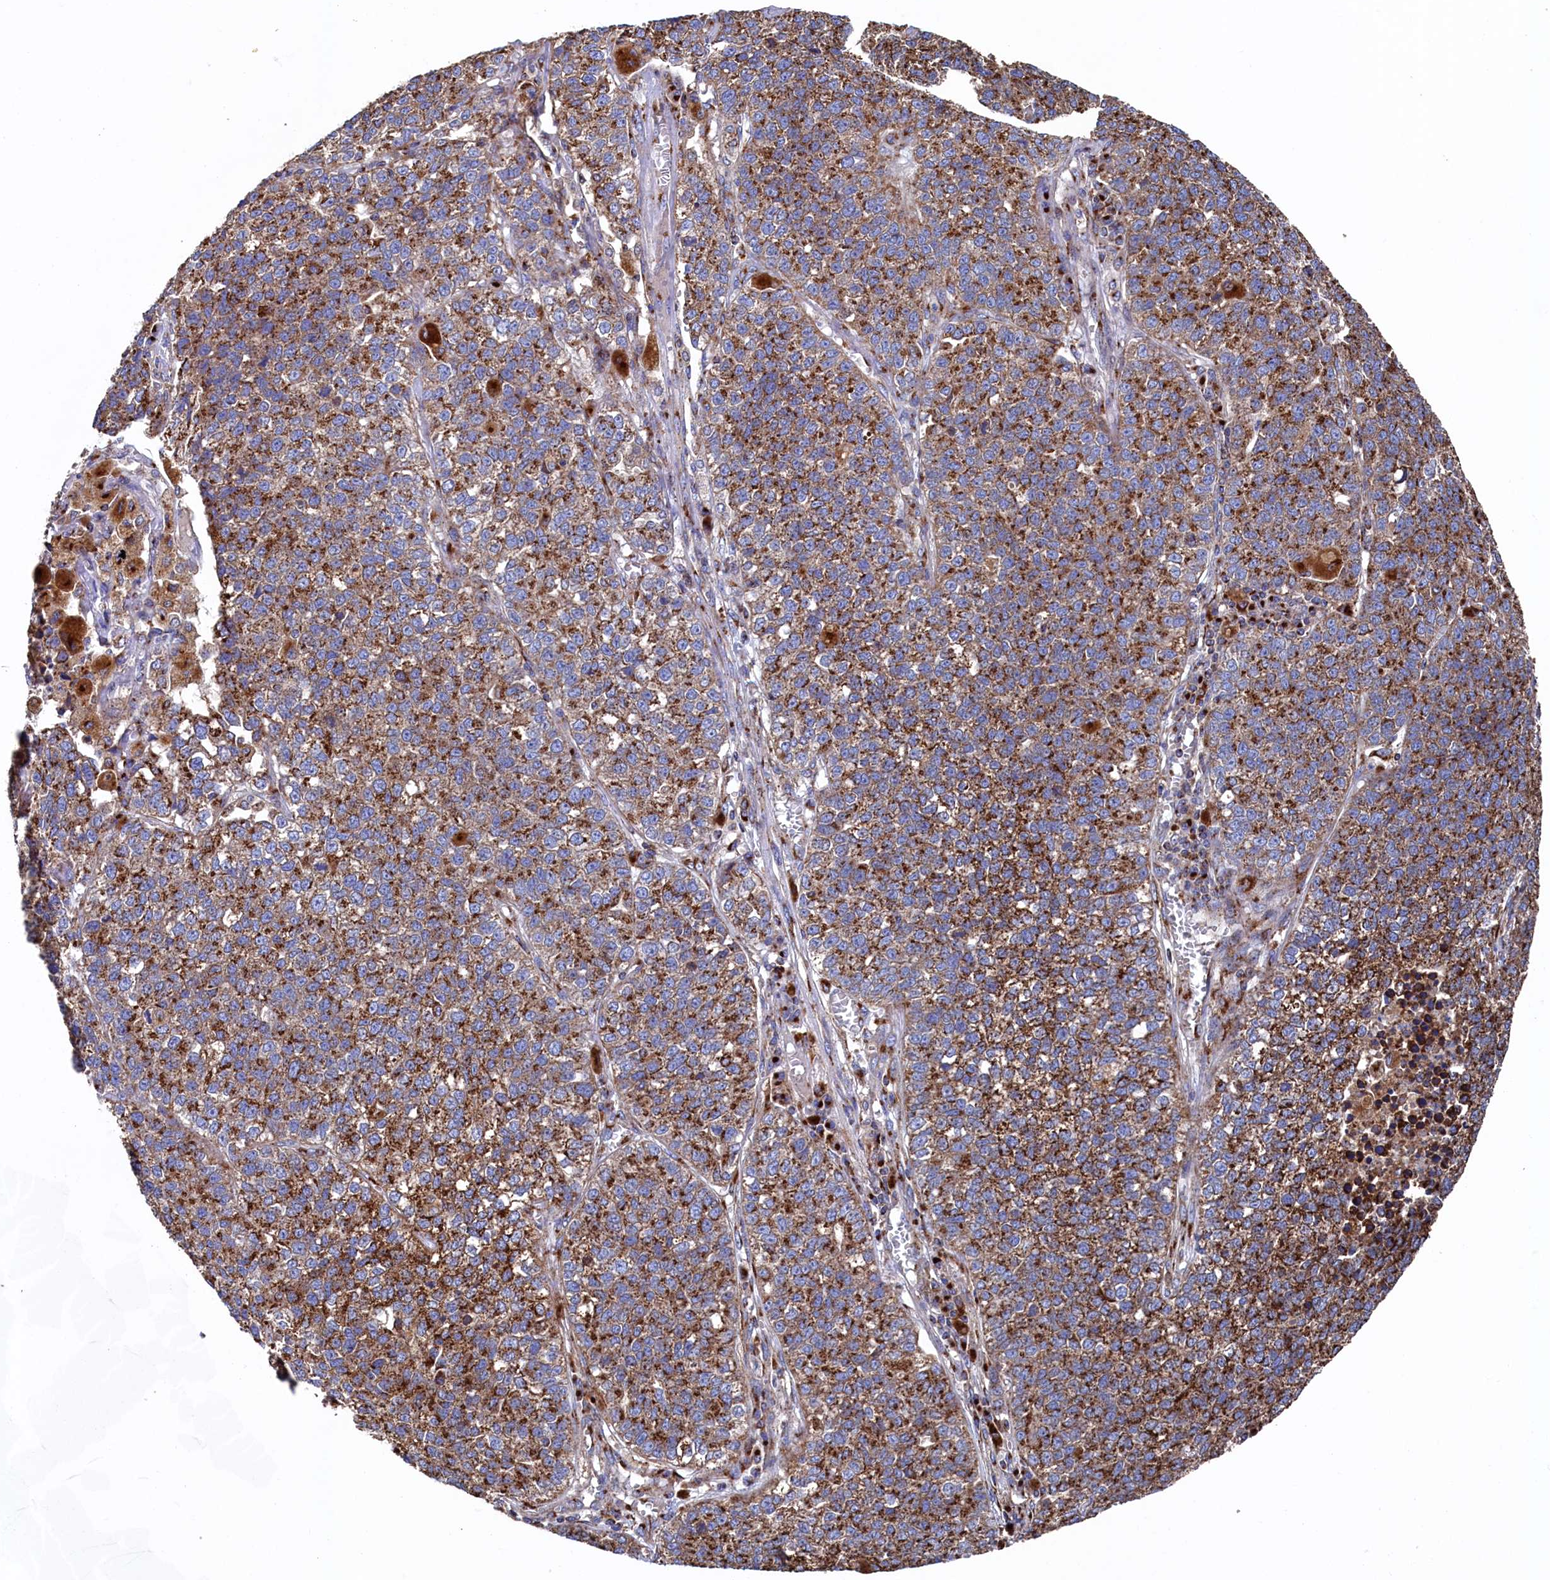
{"staining": {"intensity": "strong", "quantity": ">75%", "location": "cytoplasmic/membranous"}, "tissue": "lung cancer", "cell_type": "Tumor cells", "image_type": "cancer", "snomed": [{"axis": "morphology", "description": "Adenocarcinoma, NOS"}, {"axis": "topography", "description": "Lung"}], "caption": "DAB immunohistochemical staining of human lung cancer (adenocarcinoma) displays strong cytoplasmic/membranous protein positivity in approximately >75% of tumor cells. Immunohistochemistry stains the protein of interest in brown and the nuclei are stained blue.", "gene": "PRRC1", "patient": {"sex": "male", "age": 49}}